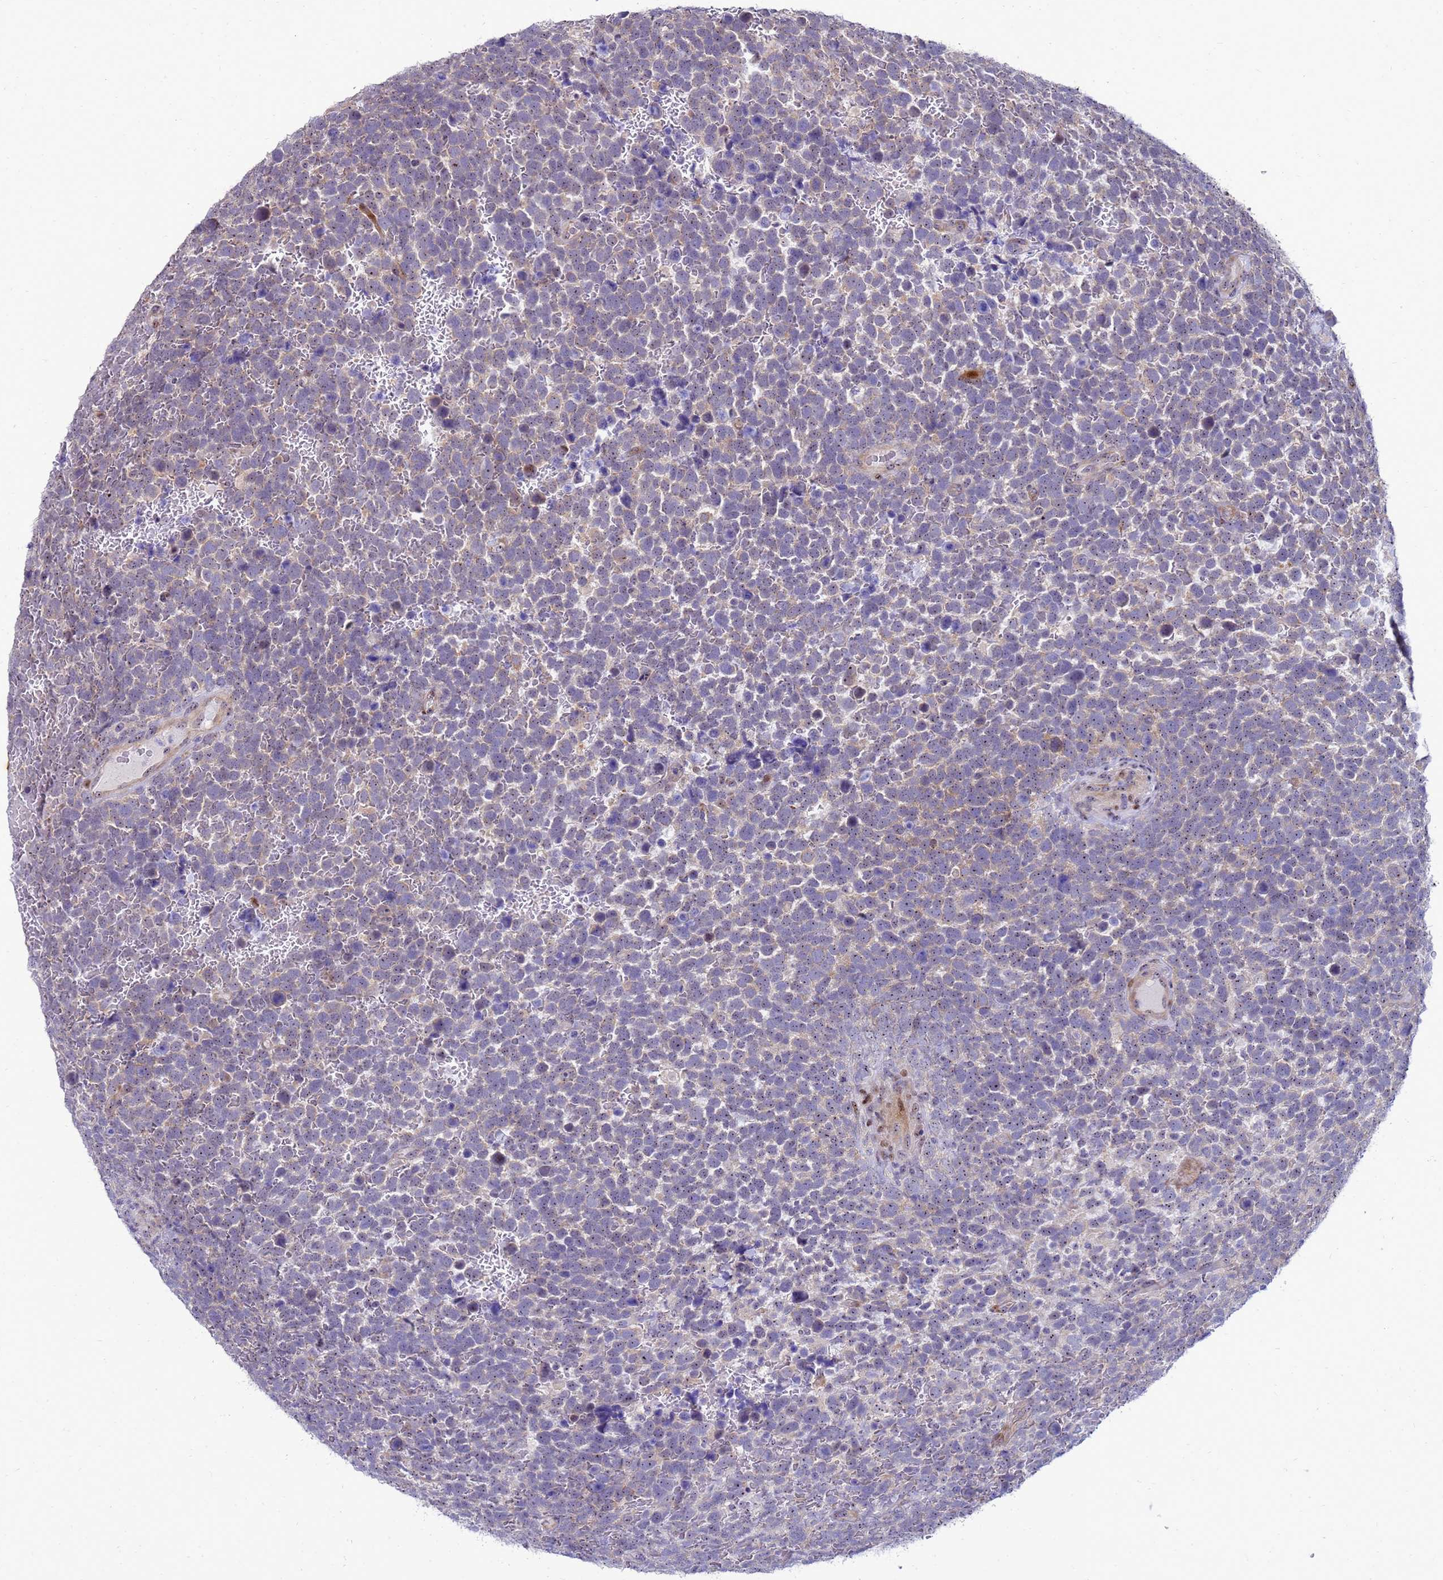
{"staining": {"intensity": "weak", "quantity": "25%-75%", "location": "cytoplasmic/membranous"}, "tissue": "urothelial cancer", "cell_type": "Tumor cells", "image_type": "cancer", "snomed": [{"axis": "morphology", "description": "Urothelial carcinoma, High grade"}, {"axis": "topography", "description": "Urinary bladder"}], "caption": "High-magnification brightfield microscopy of urothelial carcinoma (high-grade) stained with DAB (brown) and counterstained with hematoxylin (blue). tumor cells exhibit weak cytoplasmic/membranous positivity is present in about25%-75% of cells.", "gene": "RSPO1", "patient": {"sex": "female", "age": 82}}